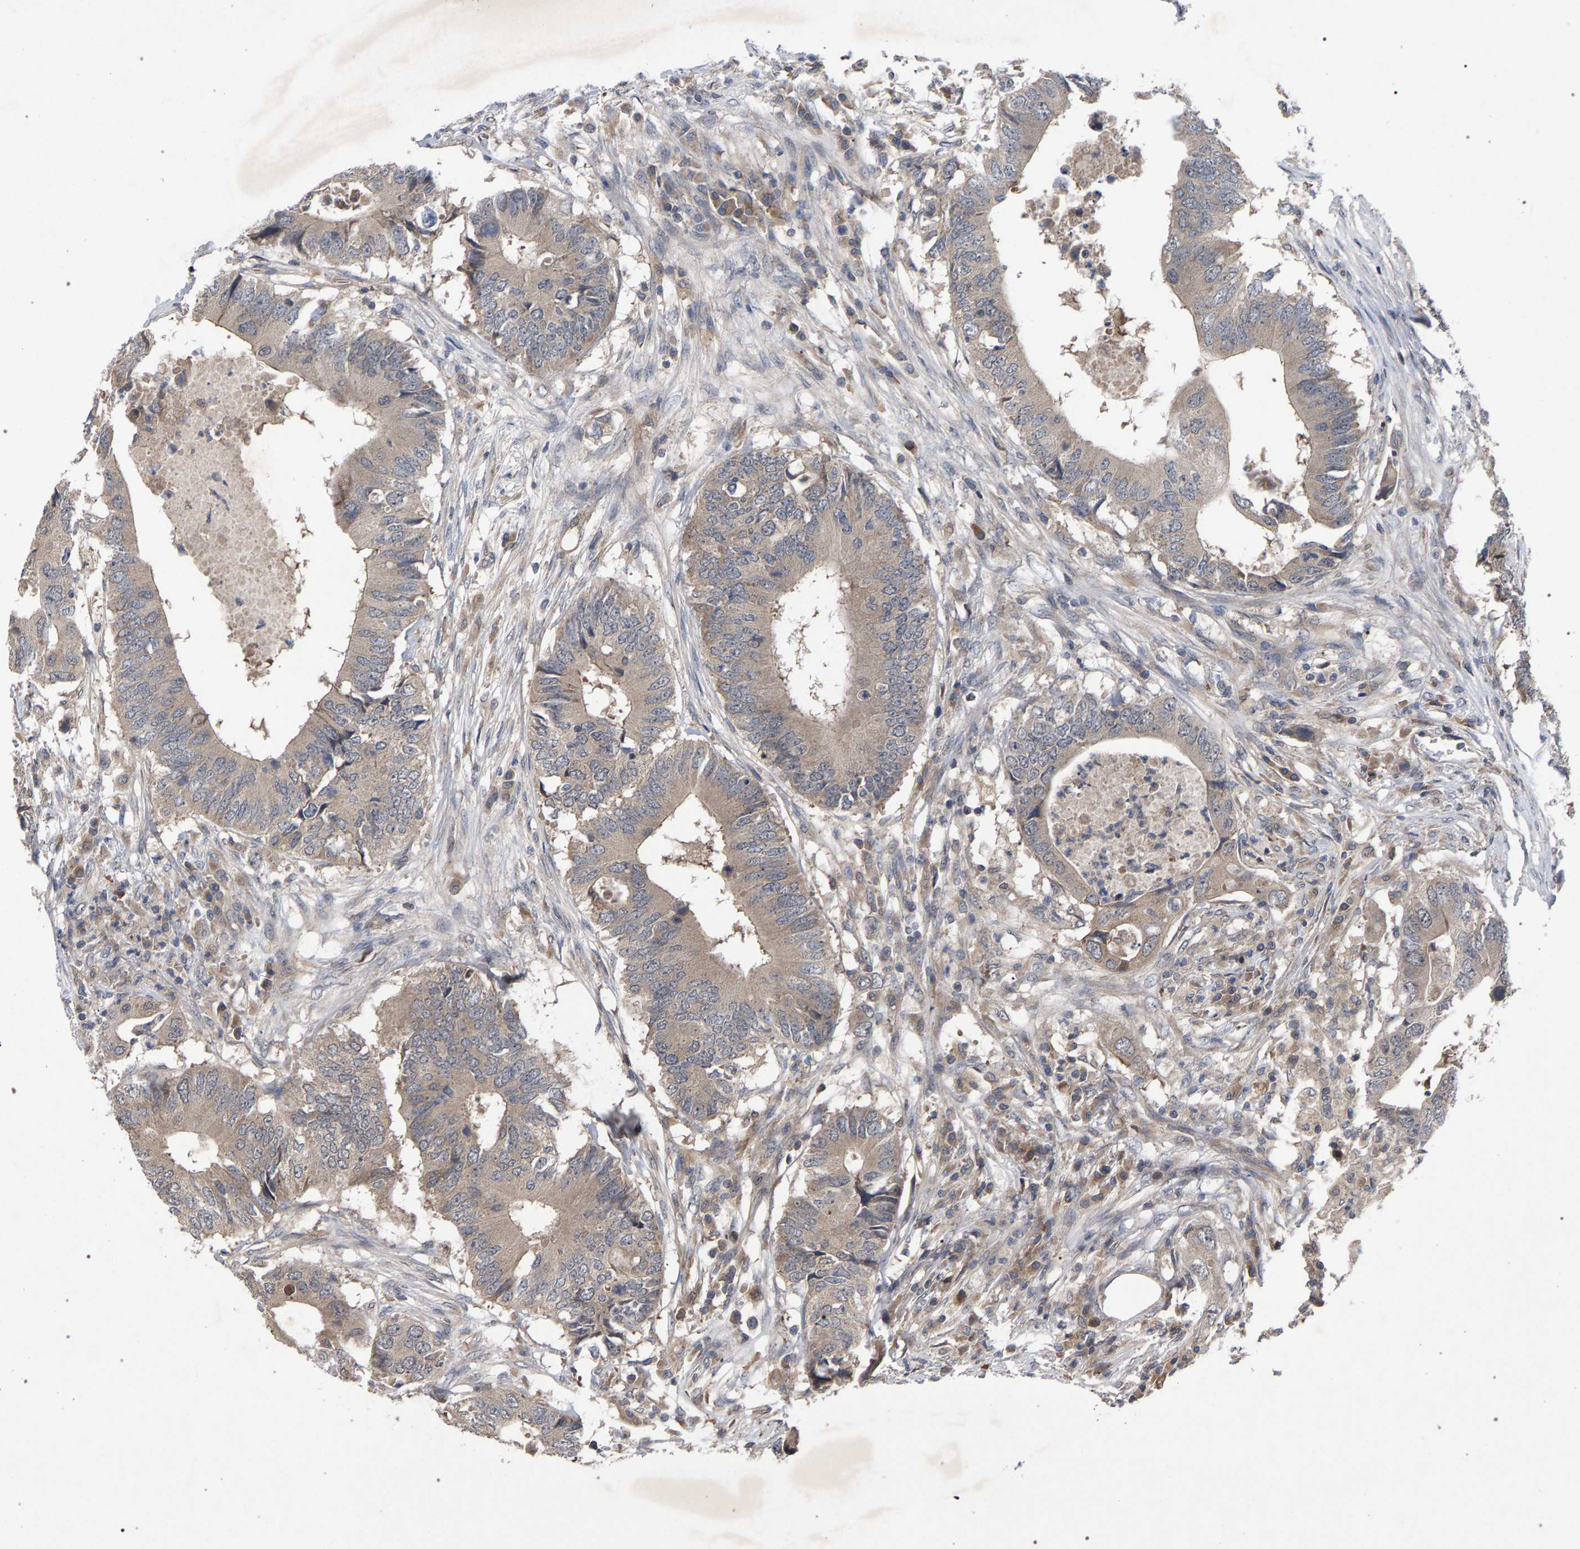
{"staining": {"intensity": "weak", "quantity": ">75%", "location": "cytoplasmic/membranous"}, "tissue": "colorectal cancer", "cell_type": "Tumor cells", "image_type": "cancer", "snomed": [{"axis": "morphology", "description": "Adenocarcinoma, NOS"}, {"axis": "topography", "description": "Colon"}], "caption": "Colorectal cancer stained with a protein marker demonstrates weak staining in tumor cells.", "gene": "SLC4A4", "patient": {"sex": "male", "age": 71}}